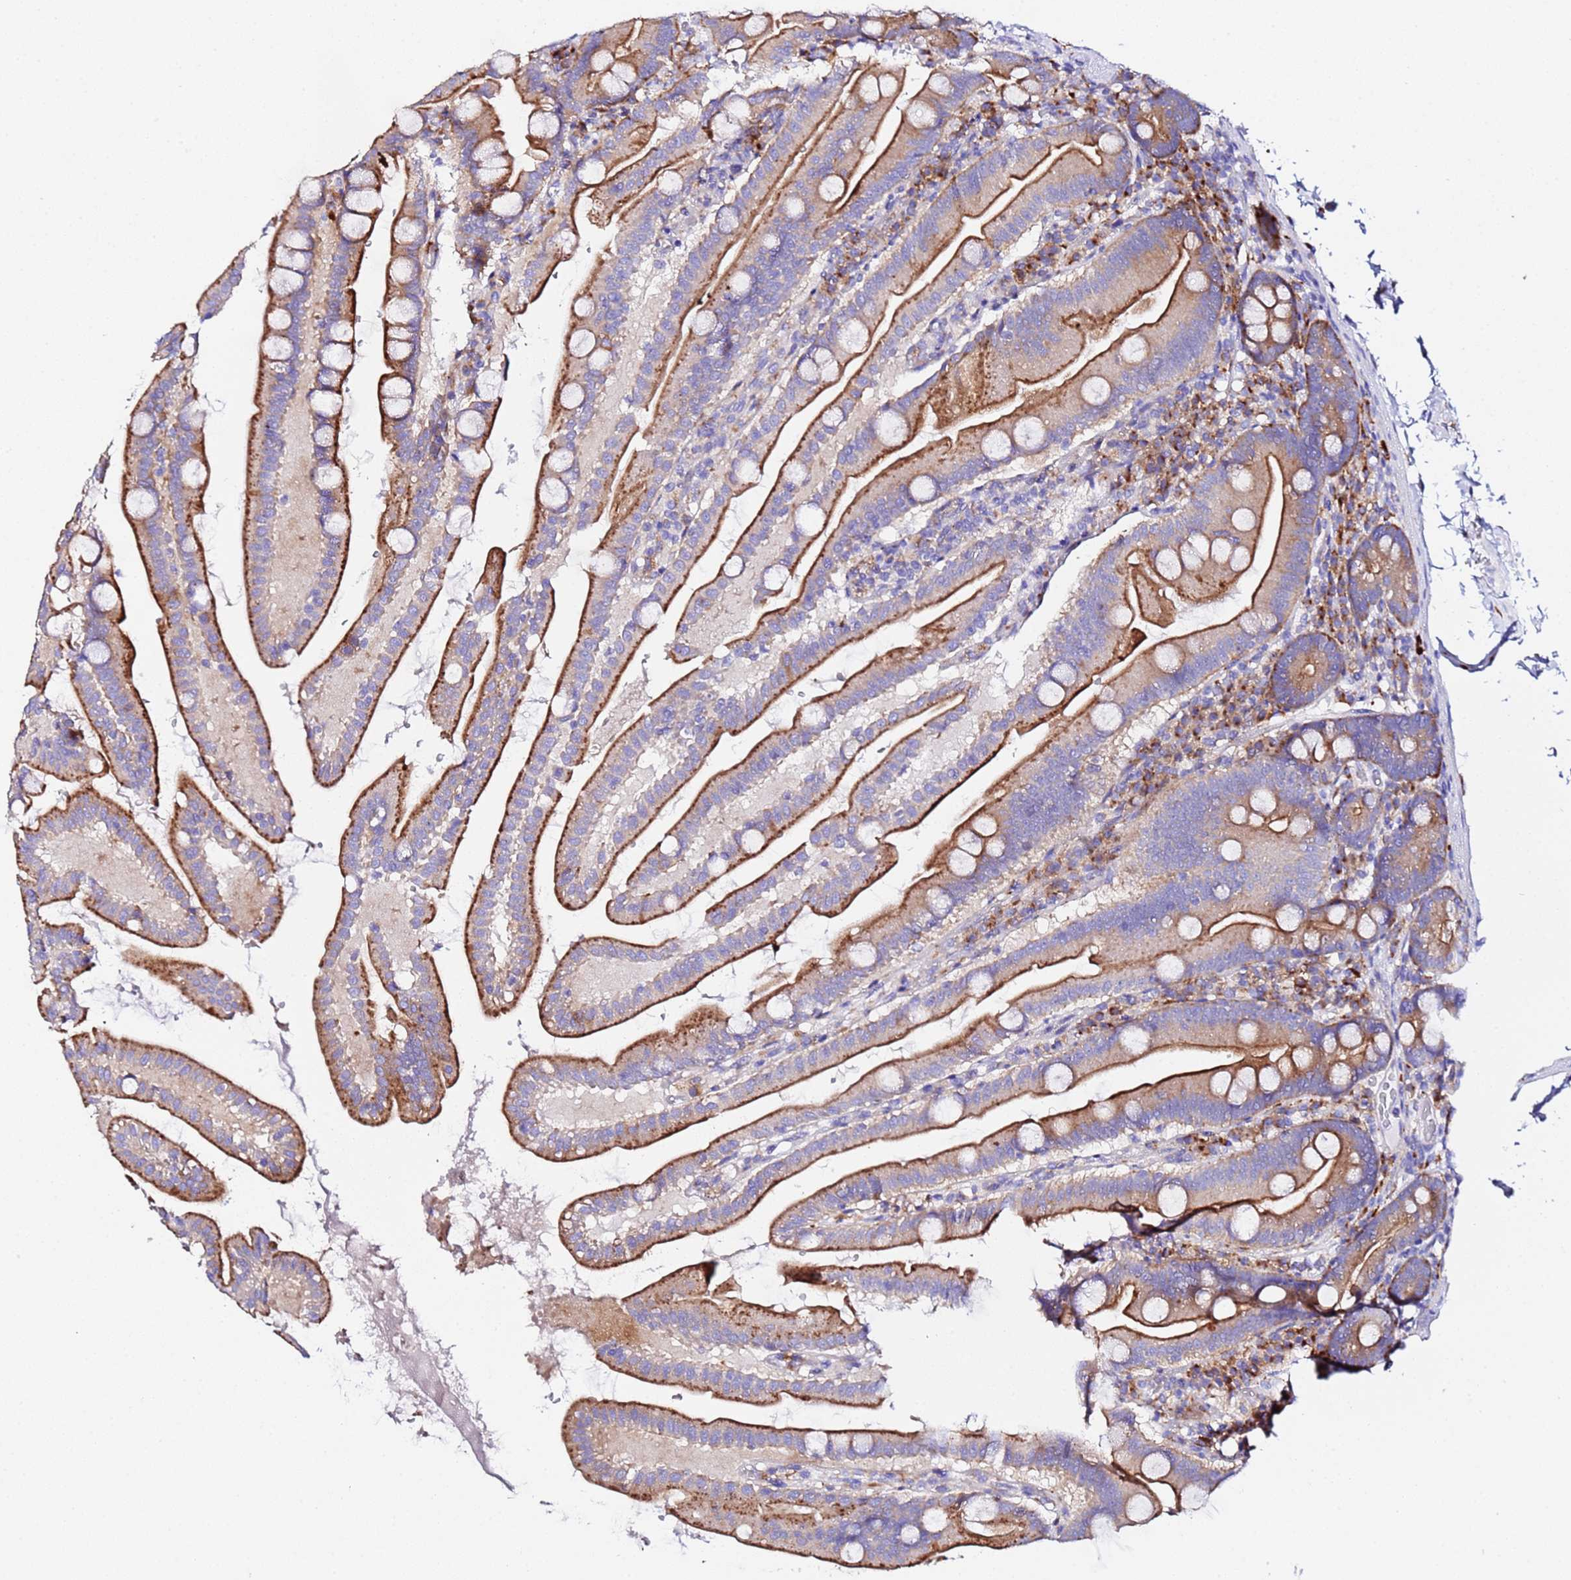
{"staining": {"intensity": "strong", "quantity": "25%-75%", "location": "cytoplasmic/membranous"}, "tissue": "small intestine", "cell_type": "Glandular cells", "image_type": "normal", "snomed": [{"axis": "morphology", "description": "Normal tissue, NOS"}, {"axis": "topography", "description": "Small intestine"}], "caption": "Strong cytoplasmic/membranous protein staining is seen in about 25%-75% of glandular cells in small intestine. (IHC, brightfield microscopy, high magnification).", "gene": "VTI1B", "patient": {"sex": "female", "age": 68}}